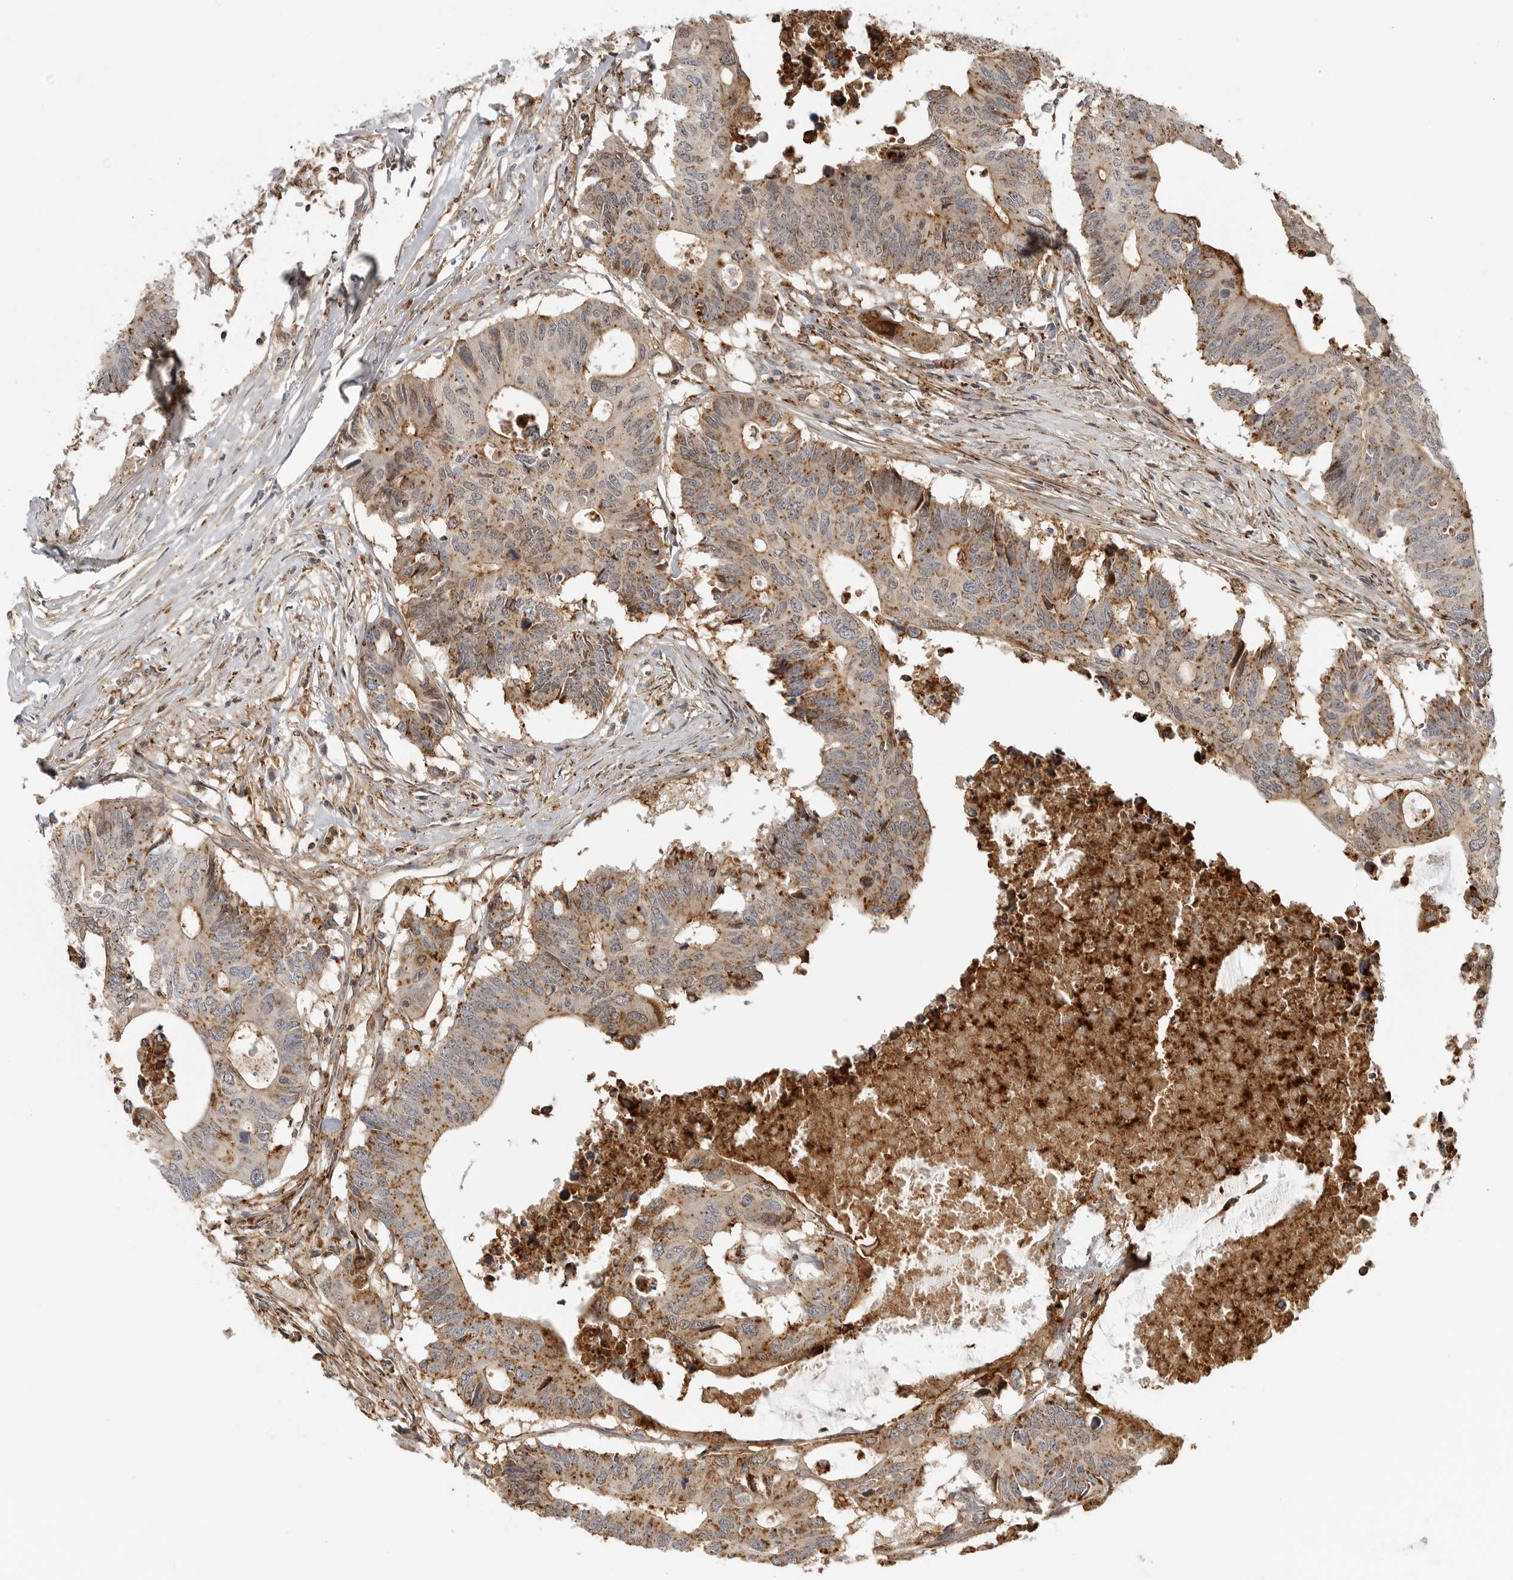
{"staining": {"intensity": "moderate", "quantity": ">75%", "location": "cytoplasmic/membranous"}, "tissue": "colorectal cancer", "cell_type": "Tumor cells", "image_type": "cancer", "snomed": [{"axis": "morphology", "description": "Adenocarcinoma, NOS"}, {"axis": "topography", "description": "Colon"}], "caption": "An immunohistochemistry (IHC) image of tumor tissue is shown. Protein staining in brown shows moderate cytoplasmic/membranous positivity in adenocarcinoma (colorectal) within tumor cells. The protein is stained brown, and the nuclei are stained in blue (DAB IHC with brightfield microscopy, high magnification).", "gene": "ANXA11", "patient": {"sex": "male", "age": 71}}